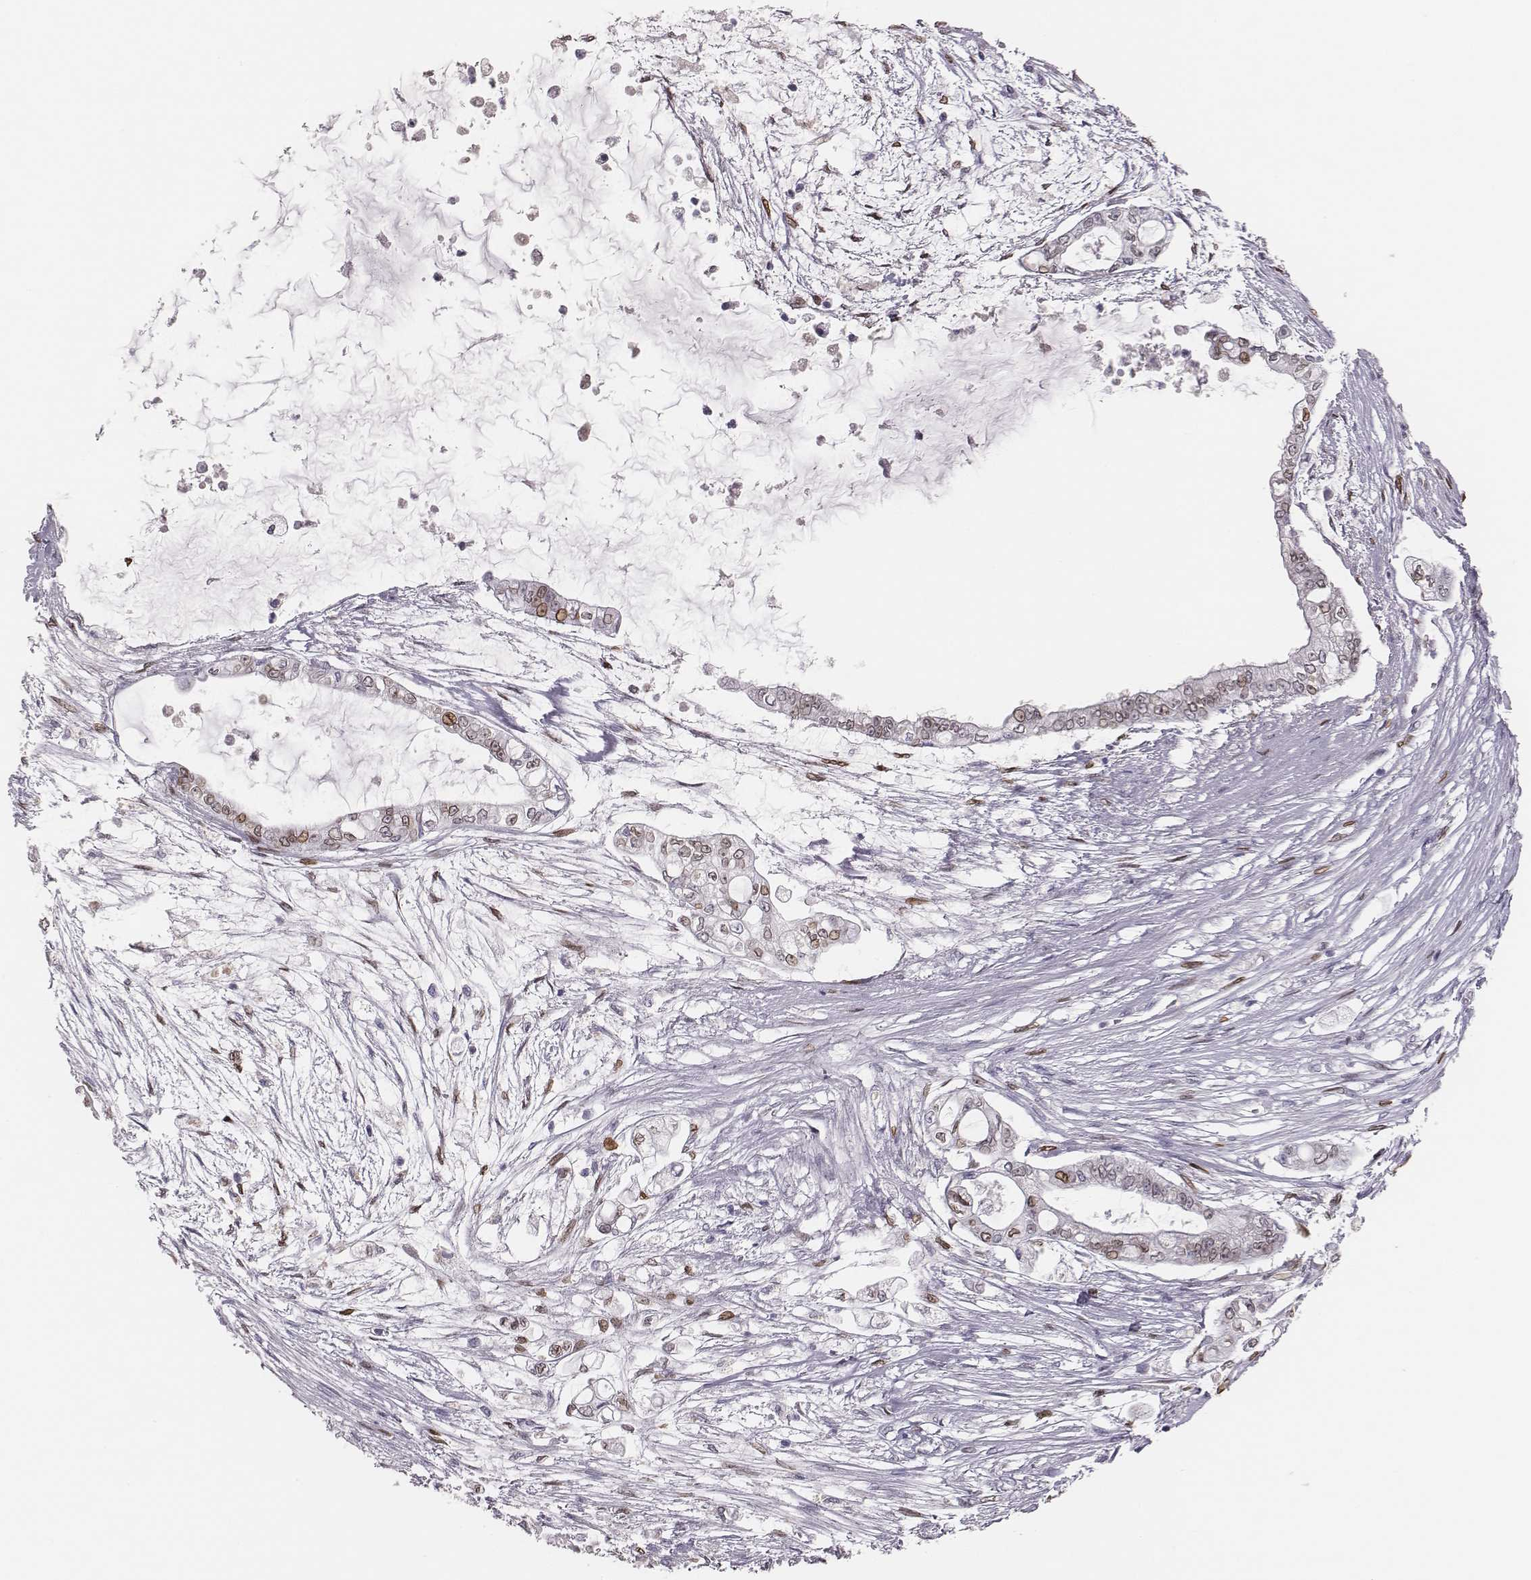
{"staining": {"intensity": "moderate", "quantity": "25%-75%", "location": "cytoplasmic/membranous,nuclear"}, "tissue": "pancreatic cancer", "cell_type": "Tumor cells", "image_type": "cancer", "snomed": [{"axis": "morphology", "description": "Adenocarcinoma, NOS"}, {"axis": "topography", "description": "Pancreas"}], "caption": "Pancreatic cancer tissue reveals moderate cytoplasmic/membranous and nuclear staining in approximately 25%-75% of tumor cells, visualized by immunohistochemistry.", "gene": "ADGRF4", "patient": {"sex": "female", "age": 69}}